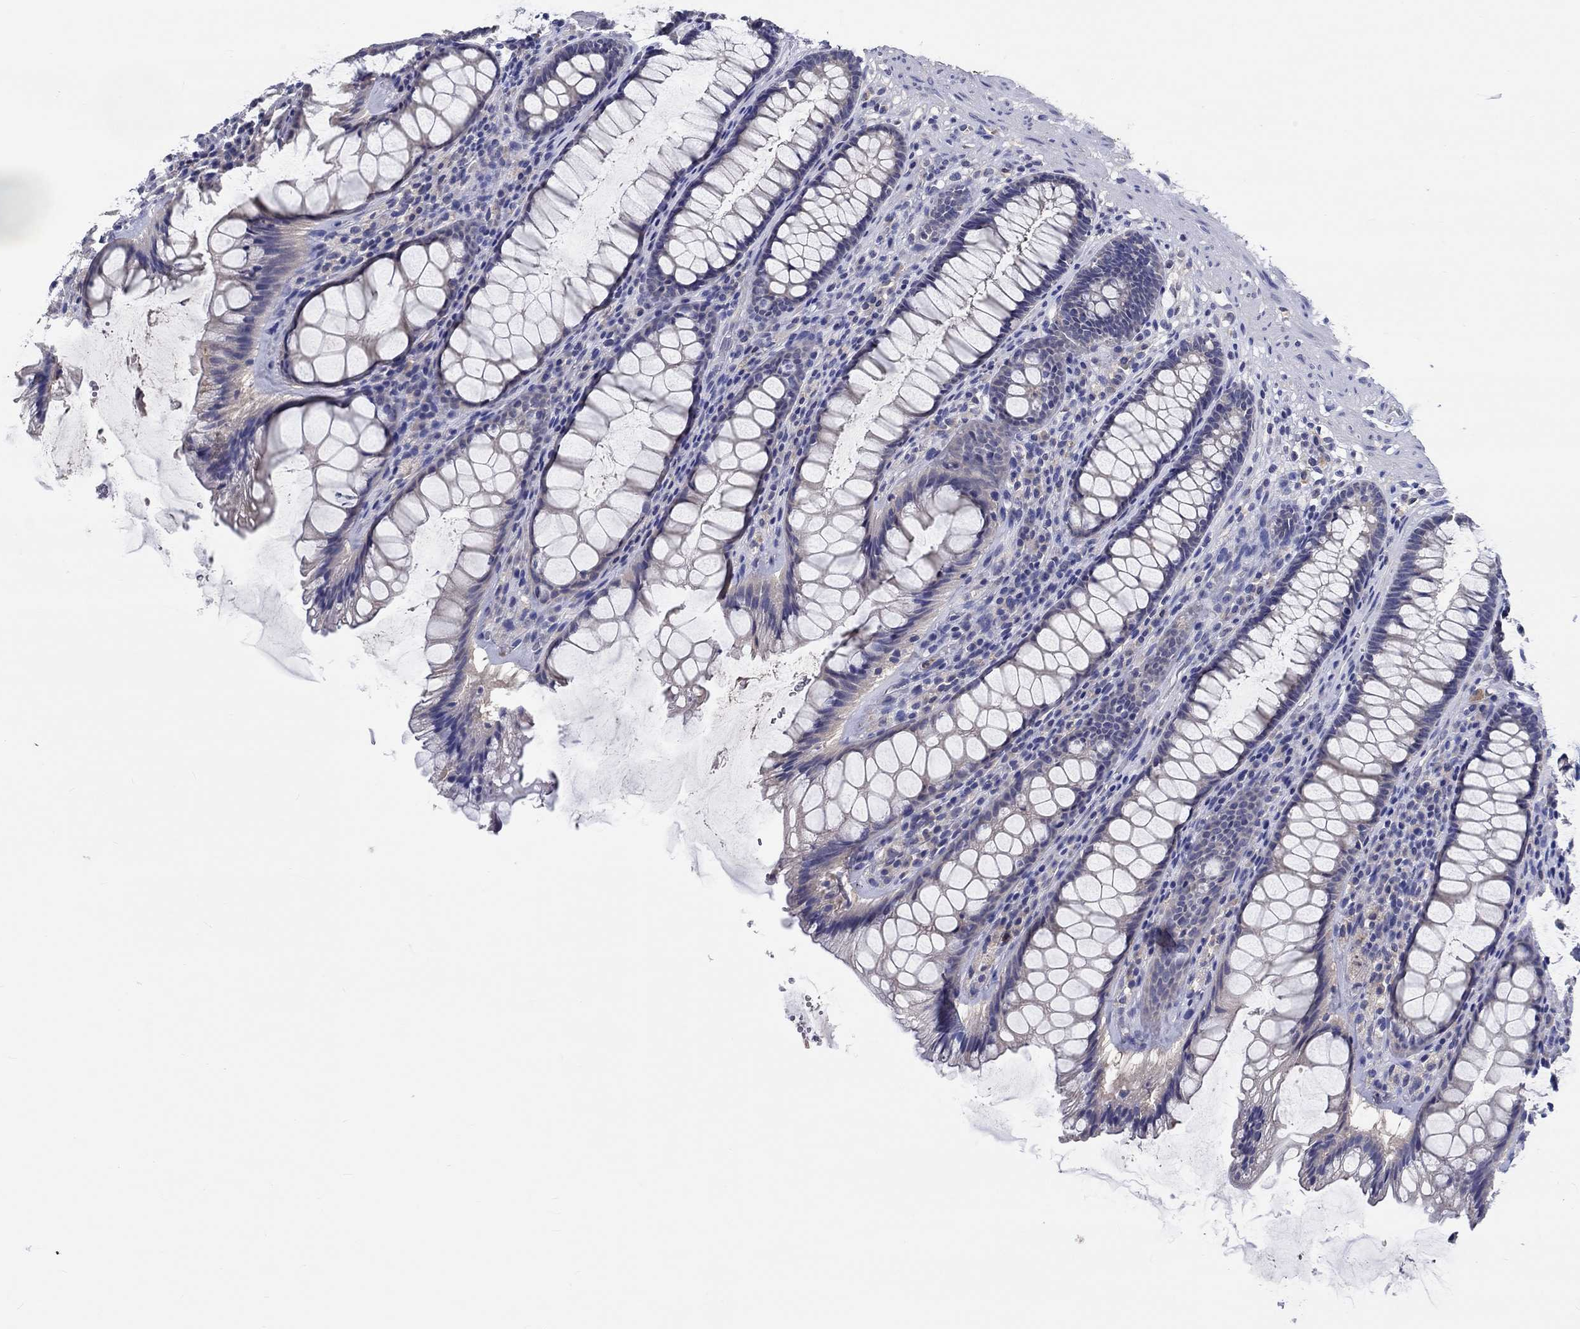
{"staining": {"intensity": "negative", "quantity": "none", "location": "none"}, "tissue": "rectum", "cell_type": "Glandular cells", "image_type": "normal", "snomed": [{"axis": "morphology", "description": "Normal tissue, NOS"}, {"axis": "topography", "description": "Rectum"}], "caption": "This histopathology image is of unremarkable rectum stained with immunohistochemistry to label a protein in brown with the nuclei are counter-stained blue. There is no expression in glandular cells.", "gene": "CHIT1", "patient": {"sex": "male", "age": 72}}